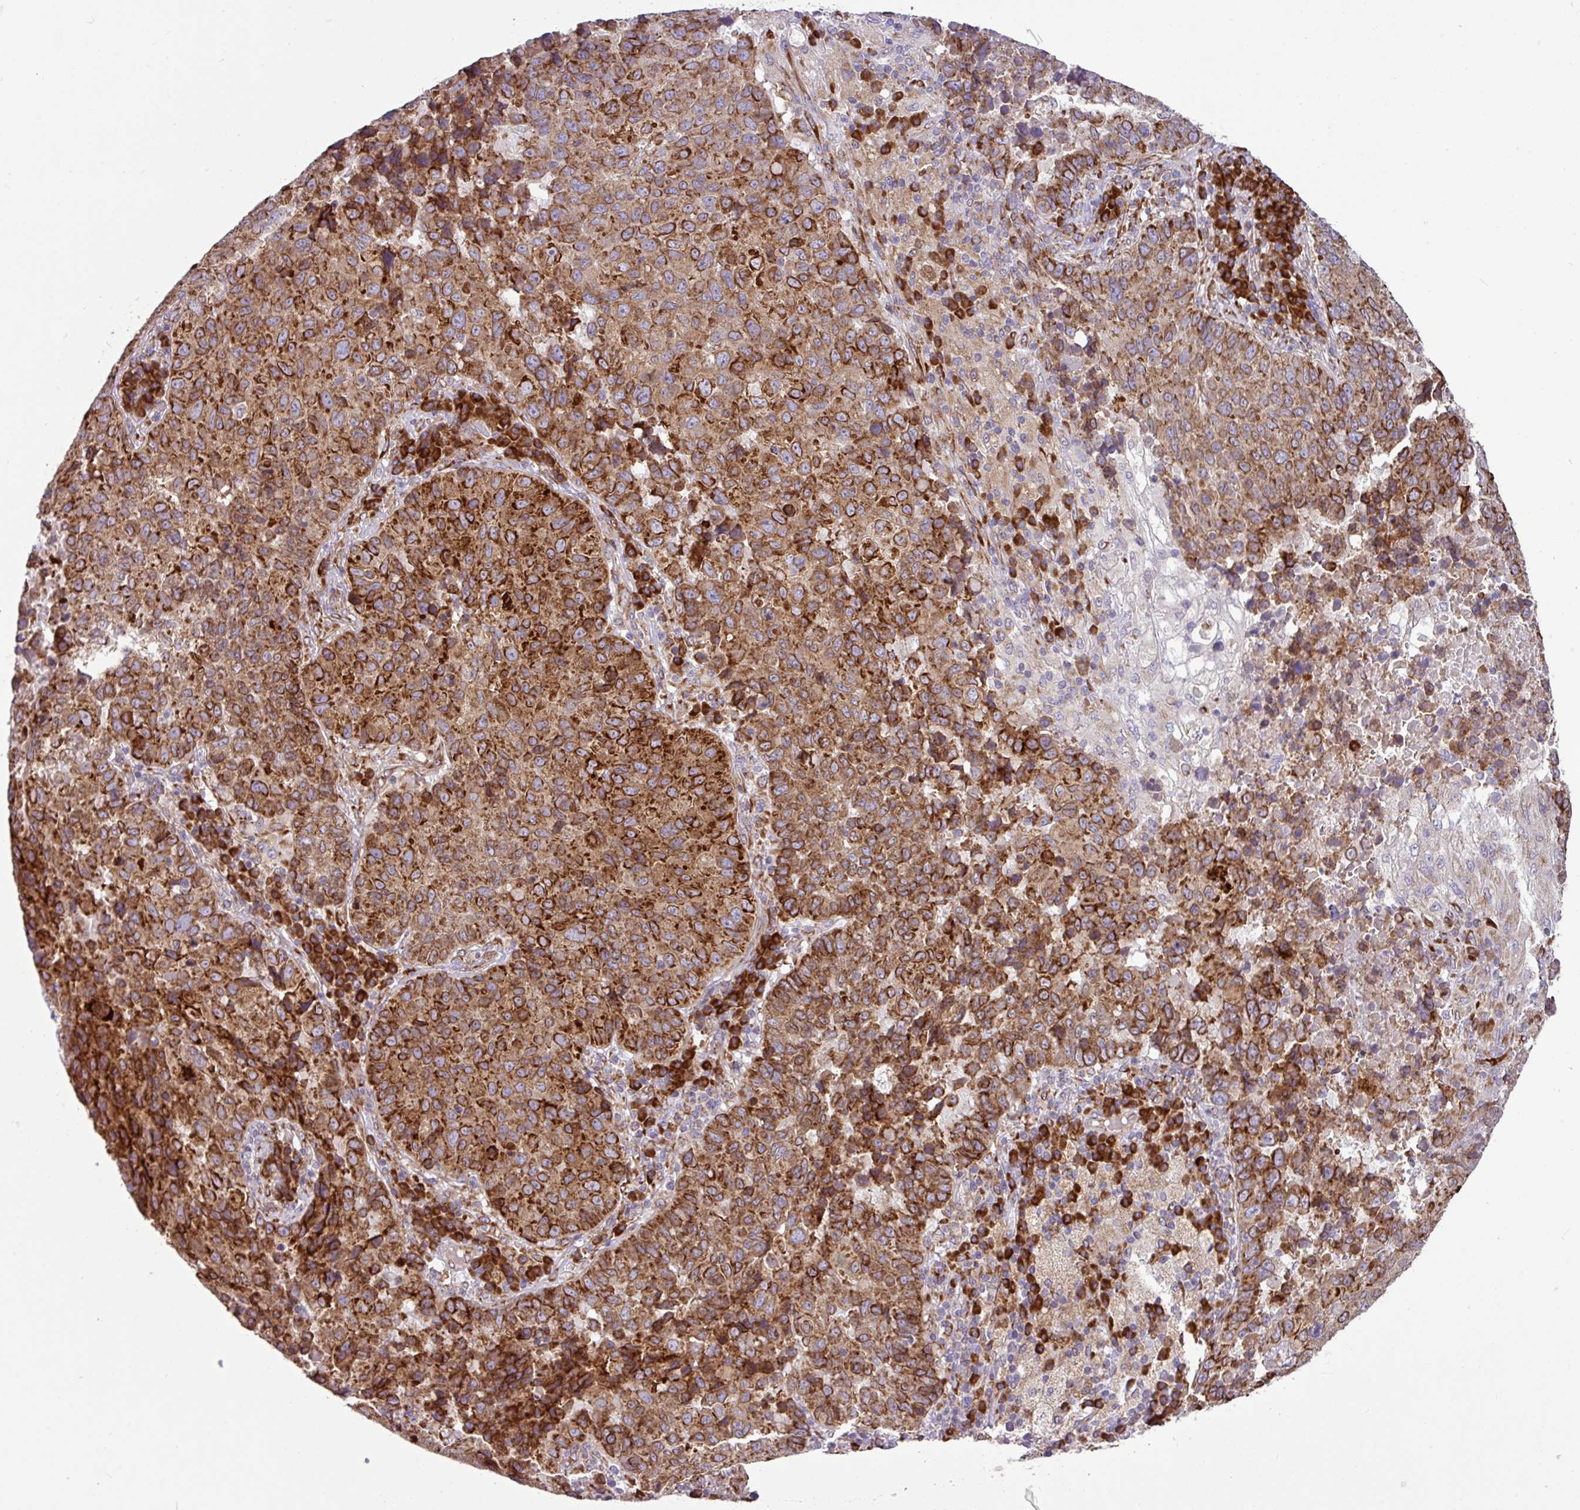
{"staining": {"intensity": "strong", "quantity": ">75%", "location": "cytoplasmic/membranous"}, "tissue": "lung cancer", "cell_type": "Tumor cells", "image_type": "cancer", "snomed": [{"axis": "morphology", "description": "Squamous cell carcinoma, NOS"}, {"axis": "topography", "description": "Lung"}], "caption": "This is an image of immunohistochemistry staining of squamous cell carcinoma (lung), which shows strong positivity in the cytoplasmic/membranous of tumor cells.", "gene": "SLC39A7", "patient": {"sex": "male", "age": 73}}